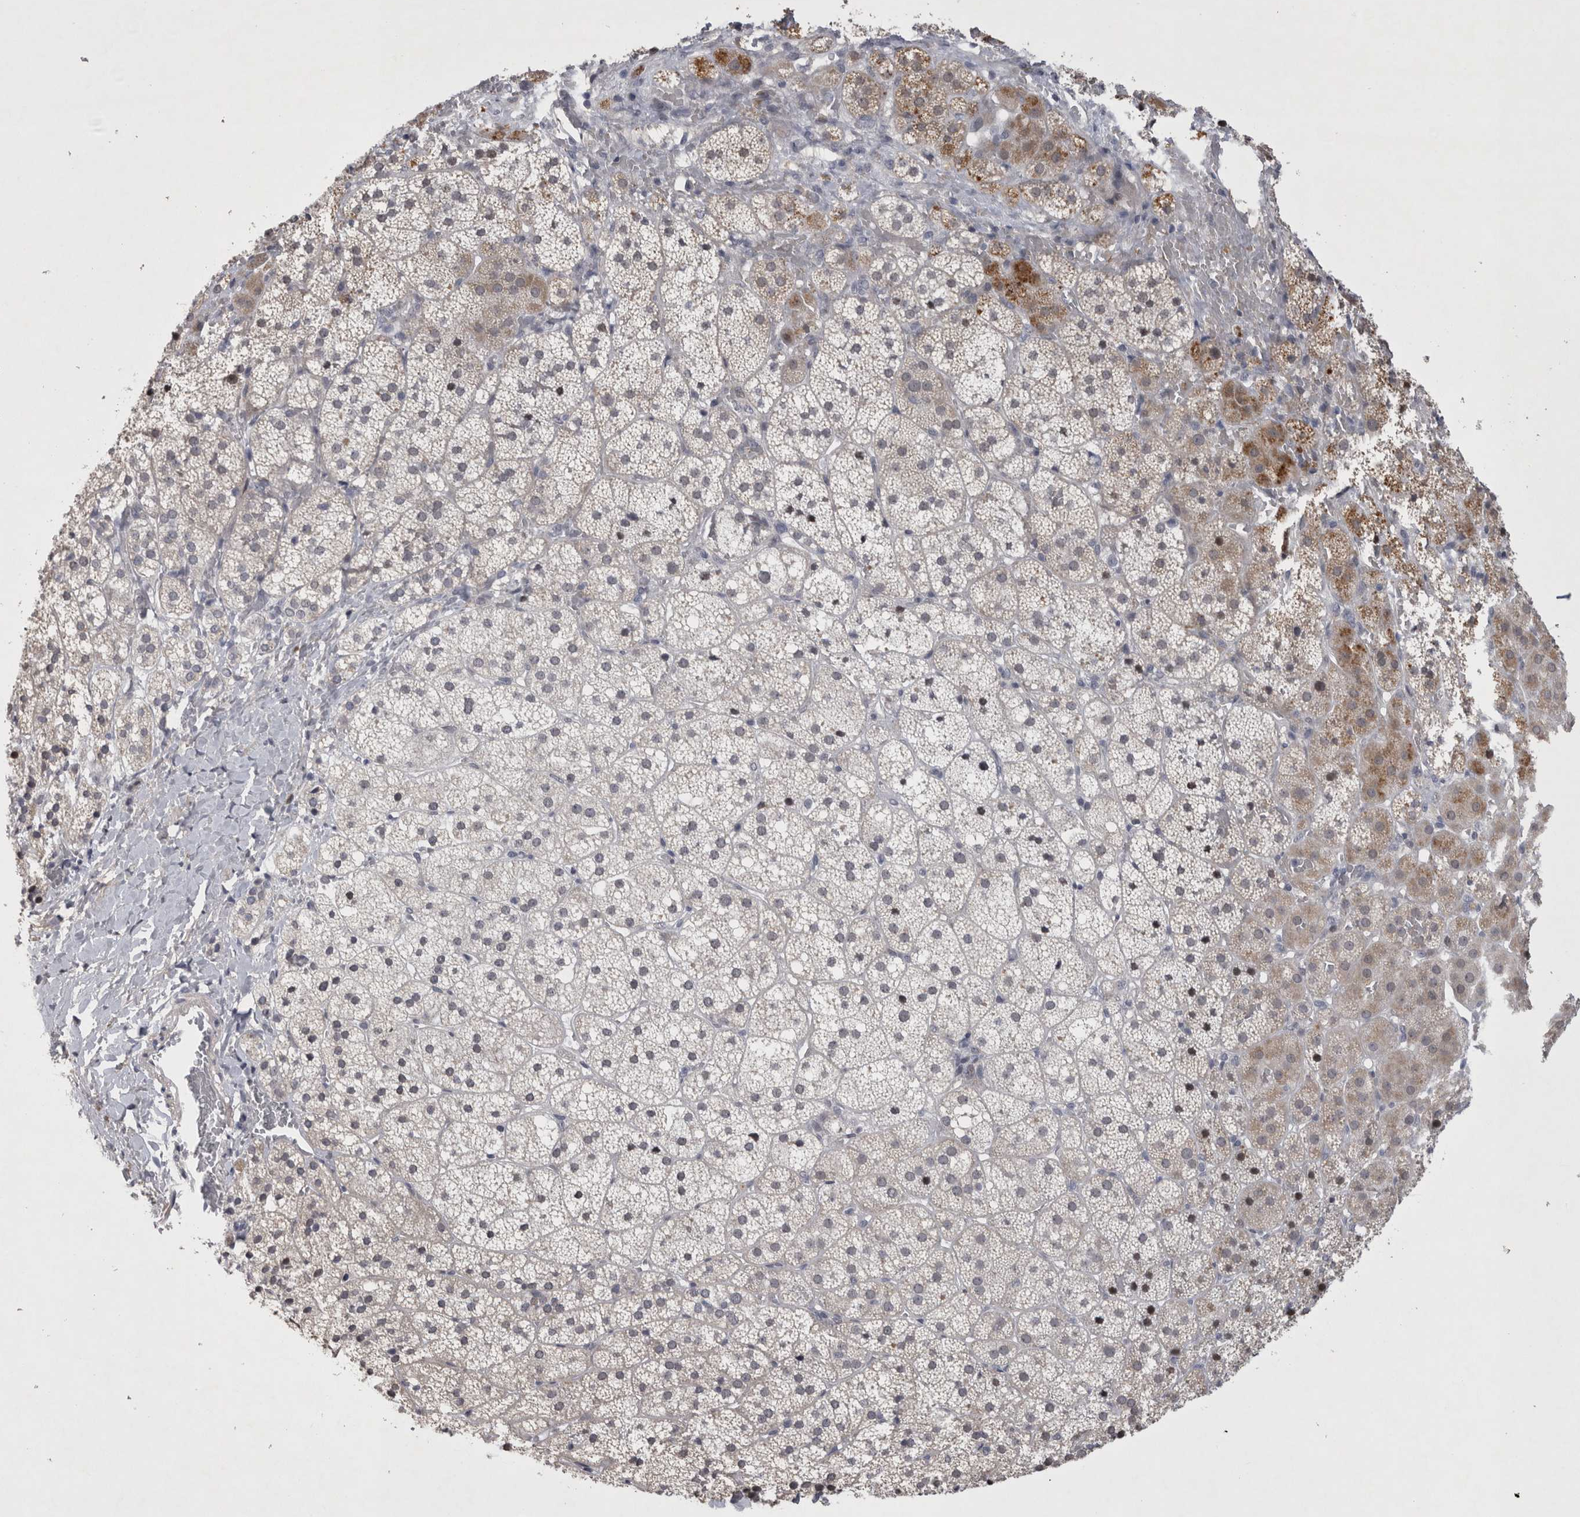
{"staining": {"intensity": "moderate", "quantity": "<25%", "location": "cytoplasmic/membranous,nuclear"}, "tissue": "adrenal gland", "cell_type": "Glandular cells", "image_type": "normal", "snomed": [{"axis": "morphology", "description": "Normal tissue, NOS"}, {"axis": "topography", "description": "Adrenal gland"}], "caption": "This is a photomicrograph of IHC staining of benign adrenal gland, which shows moderate expression in the cytoplasmic/membranous,nuclear of glandular cells.", "gene": "IFI44", "patient": {"sex": "female", "age": 44}}